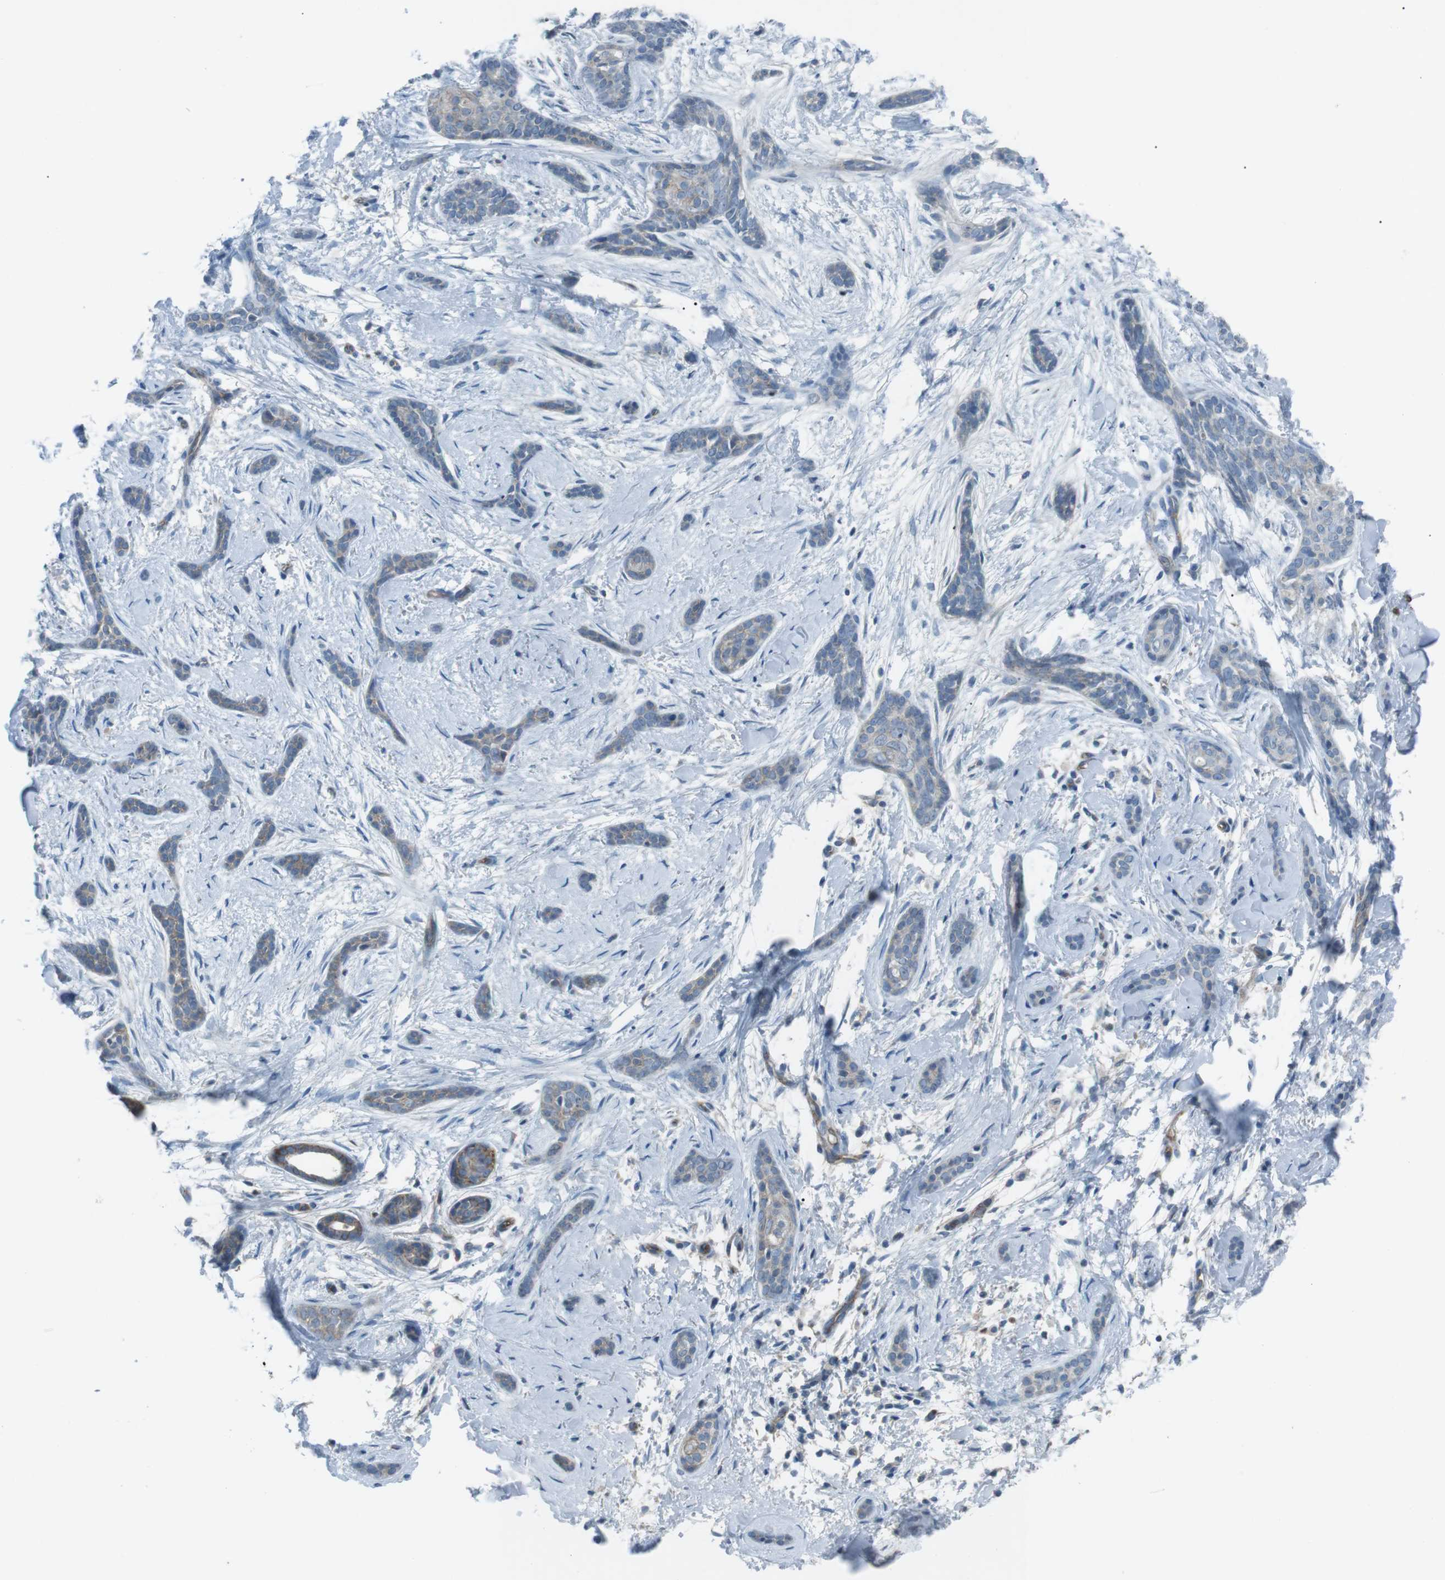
{"staining": {"intensity": "negative", "quantity": "none", "location": "none"}, "tissue": "skin cancer", "cell_type": "Tumor cells", "image_type": "cancer", "snomed": [{"axis": "morphology", "description": "Basal cell carcinoma"}, {"axis": "morphology", "description": "Adnexal tumor, benign"}, {"axis": "topography", "description": "Skin"}], "caption": "Protein analysis of skin cancer displays no significant expression in tumor cells.", "gene": "SPTA1", "patient": {"sex": "female", "age": 42}}